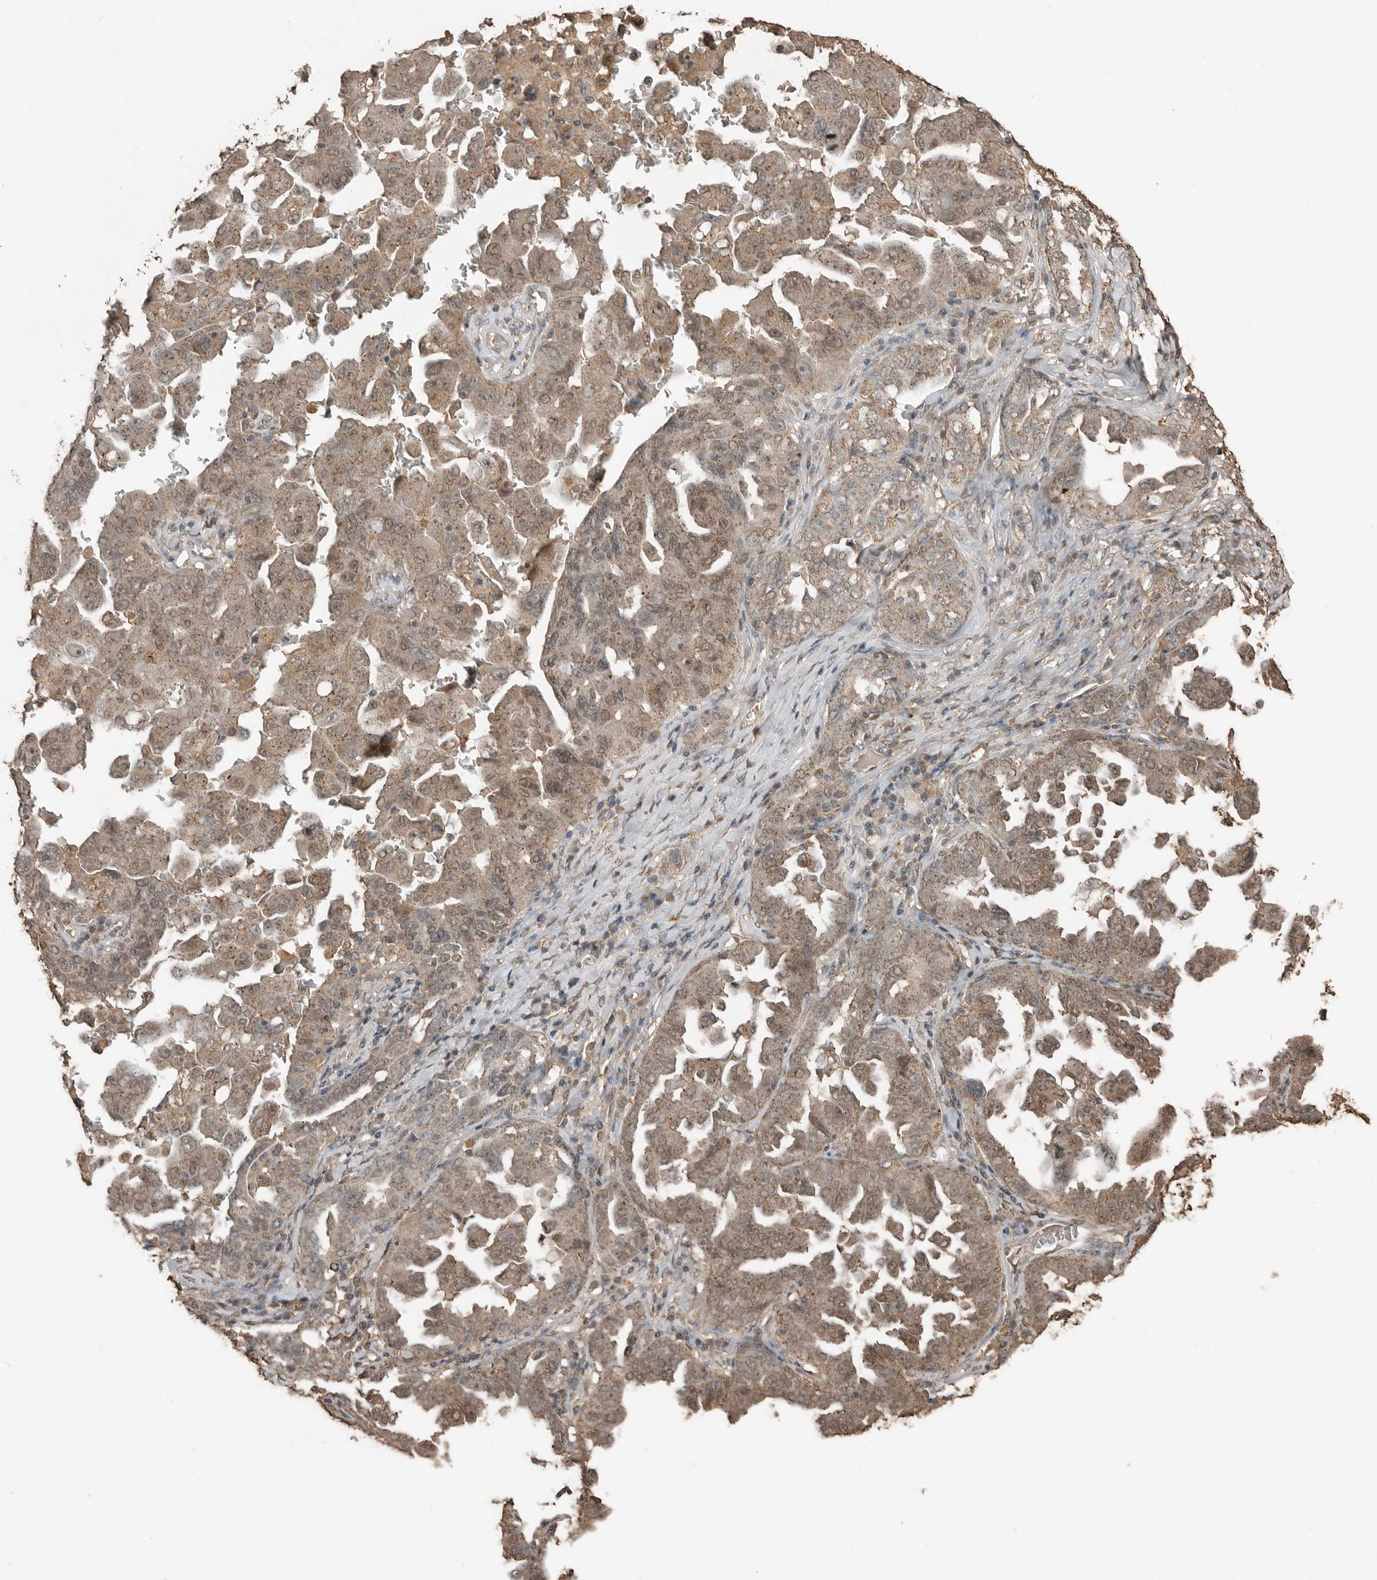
{"staining": {"intensity": "moderate", "quantity": ">75%", "location": "cytoplasmic/membranous,nuclear"}, "tissue": "ovarian cancer", "cell_type": "Tumor cells", "image_type": "cancer", "snomed": [{"axis": "morphology", "description": "Carcinoma, endometroid"}, {"axis": "topography", "description": "Ovary"}], "caption": "Brown immunohistochemical staining in human endometroid carcinoma (ovarian) reveals moderate cytoplasmic/membranous and nuclear expression in about >75% of tumor cells.", "gene": "BLZF1", "patient": {"sex": "female", "age": 62}}